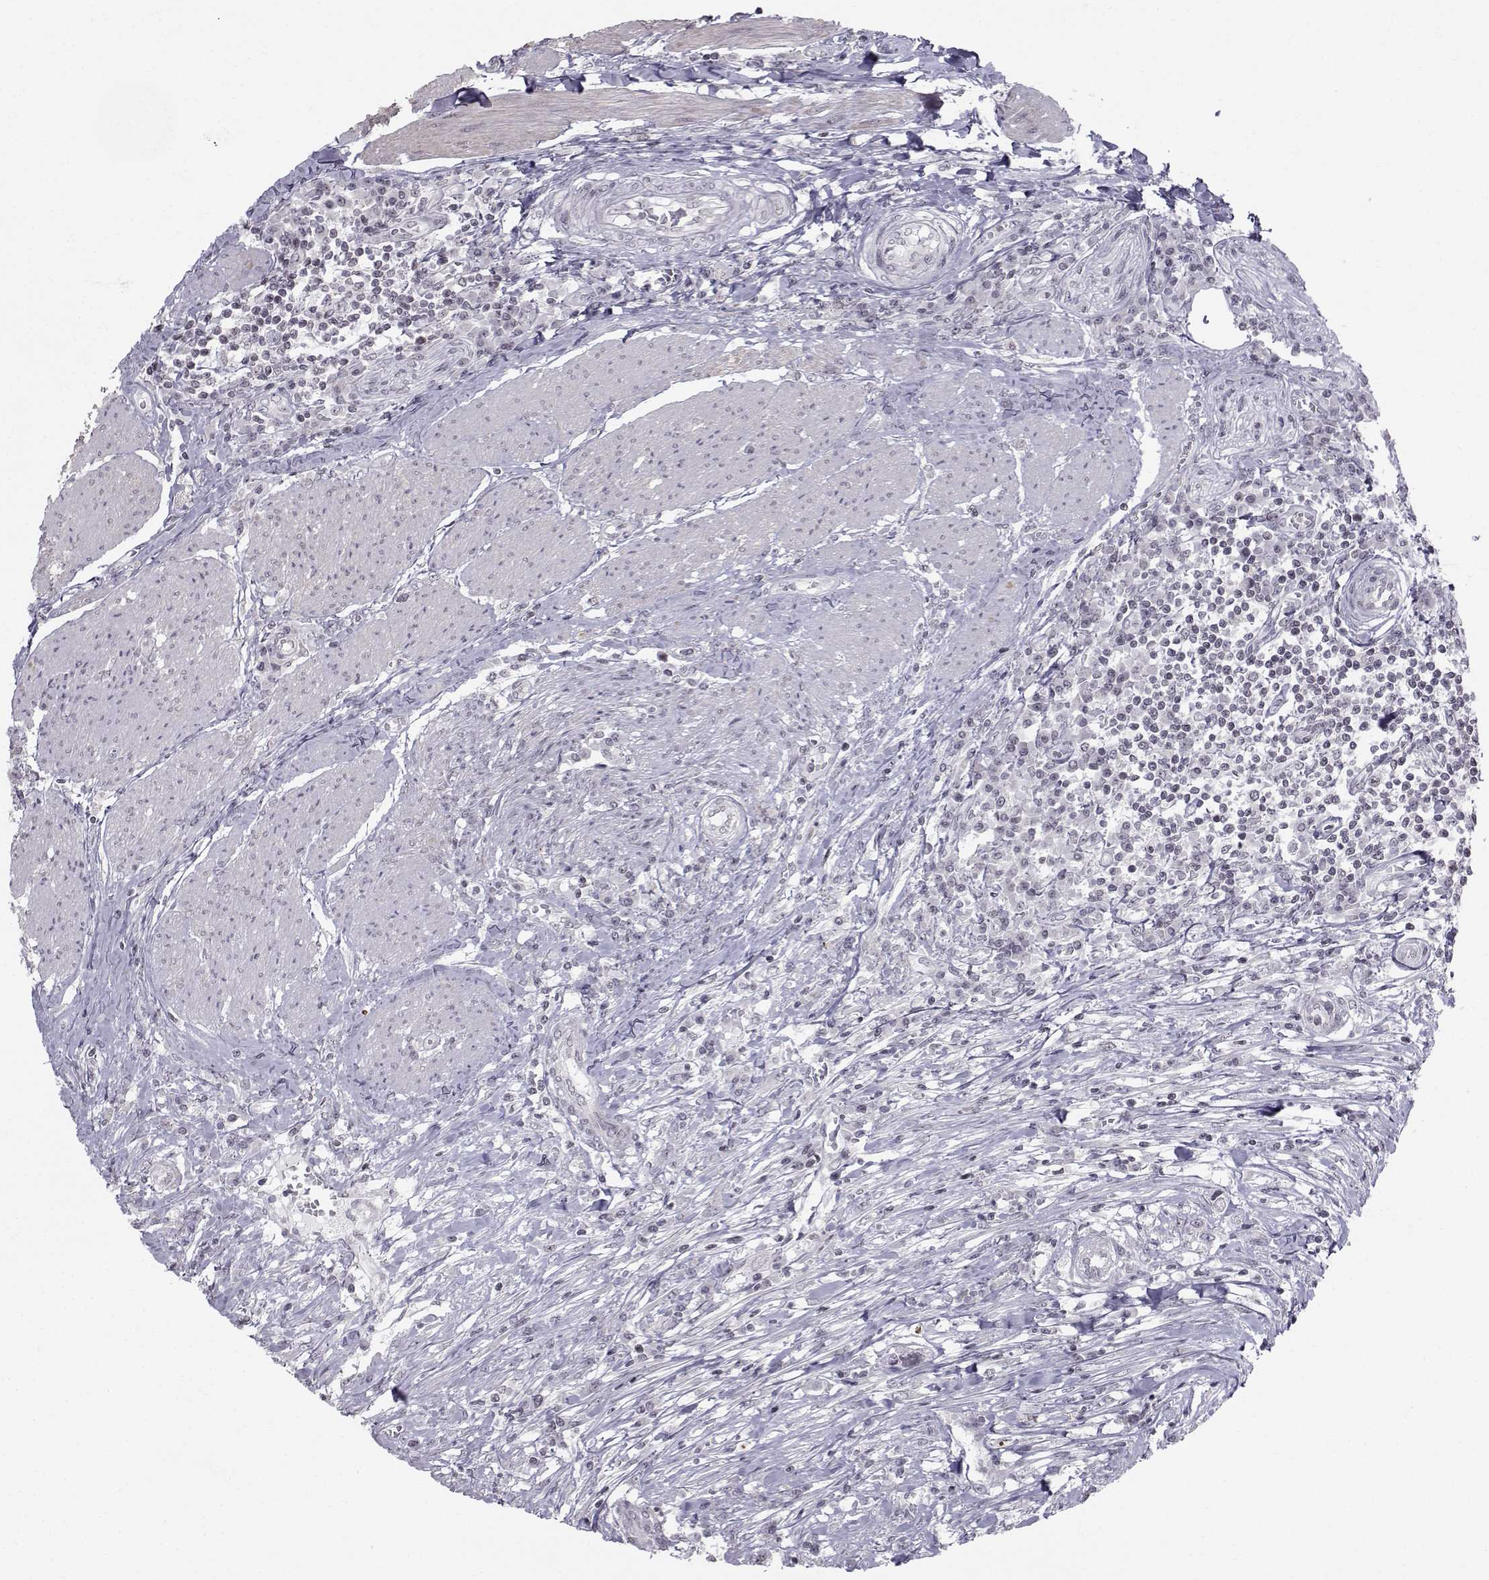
{"staining": {"intensity": "negative", "quantity": "none", "location": "none"}, "tissue": "urothelial cancer", "cell_type": "Tumor cells", "image_type": "cancer", "snomed": [{"axis": "morphology", "description": "Urothelial carcinoma, NOS"}, {"axis": "morphology", "description": "Urothelial carcinoma, High grade"}, {"axis": "topography", "description": "Urinary bladder"}], "caption": "This is a image of immunohistochemistry staining of urothelial cancer, which shows no positivity in tumor cells. (Brightfield microscopy of DAB (3,3'-diaminobenzidine) immunohistochemistry at high magnification).", "gene": "MARCHF4", "patient": {"sex": "male", "age": 63}}